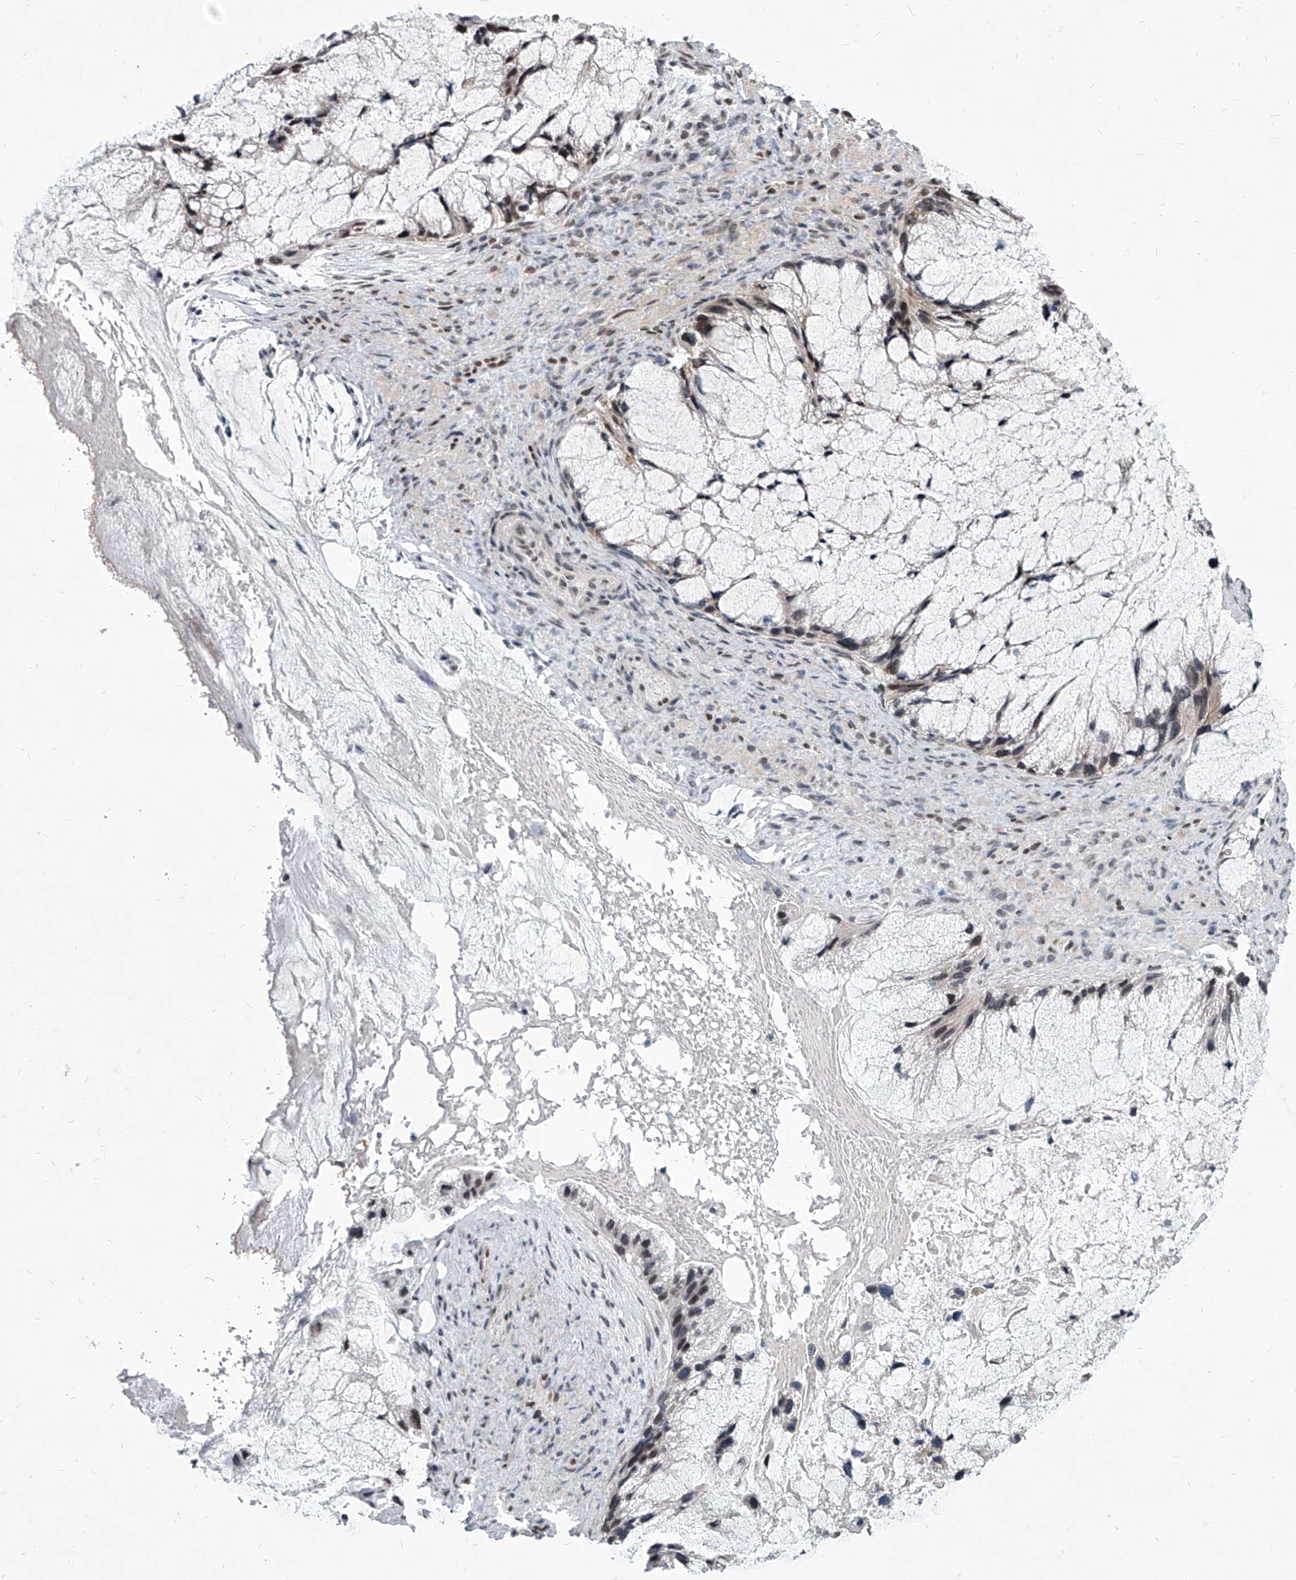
{"staining": {"intensity": "weak", "quantity": "<25%", "location": "nuclear"}, "tissue": "ovarian cancer", "cell_type": "Tumor cells", "image_type": "cancer", "snomed": [{"axis": "morphology", "description": "Cystadenocarcinoma, mucinous, NOS"}, {"axis": "topography", "description": "Ovary"}], "caption": "The micrograph demonstrates no staining of tumor cells in ovarian cancer.", "gene": "PPIL4", "patient": {"sex": "female", "age": 37}}